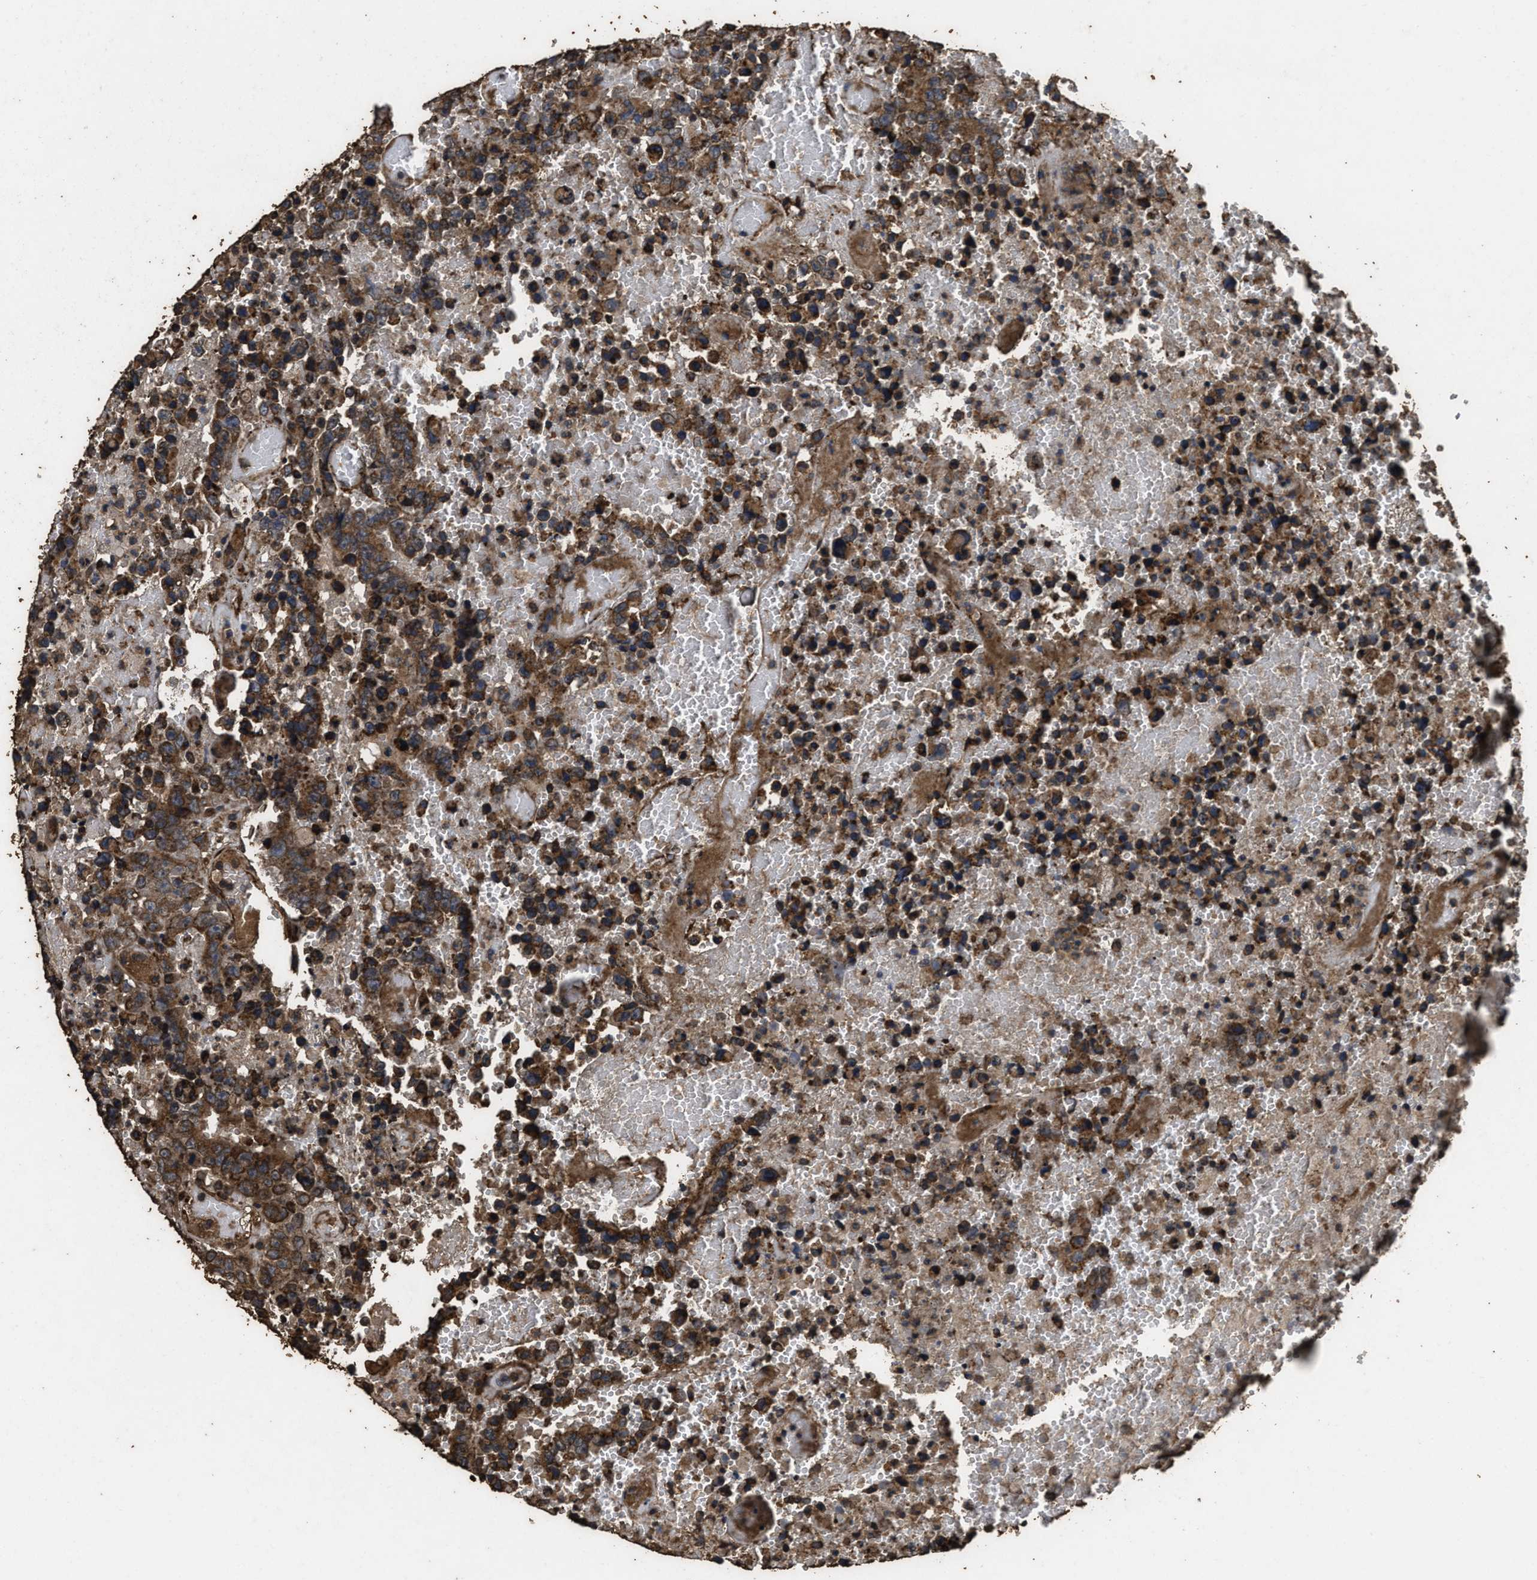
{"staining": {"intensity": "strong", "quantity": ">75%", "location": "cytoplasmic/membranous"}, "tissue": "testis cancer", "cell_type": "Tumor cells", "image_type": "cancer", "snomed": [{"axis": "morphology", "description": "Carcinoma, Embryonal, NOS"}, {"axis": "topography", "description": "Testis"}], "caption": "Embryonal carcinoma (testis) was stained to show a protein in brown. There is high levels of strong cytoplasmic/membranous staining in approximately >75% of tumor cells.", "gene": "ZMYND19", "patient": {"sex": "male", "age": 25}}